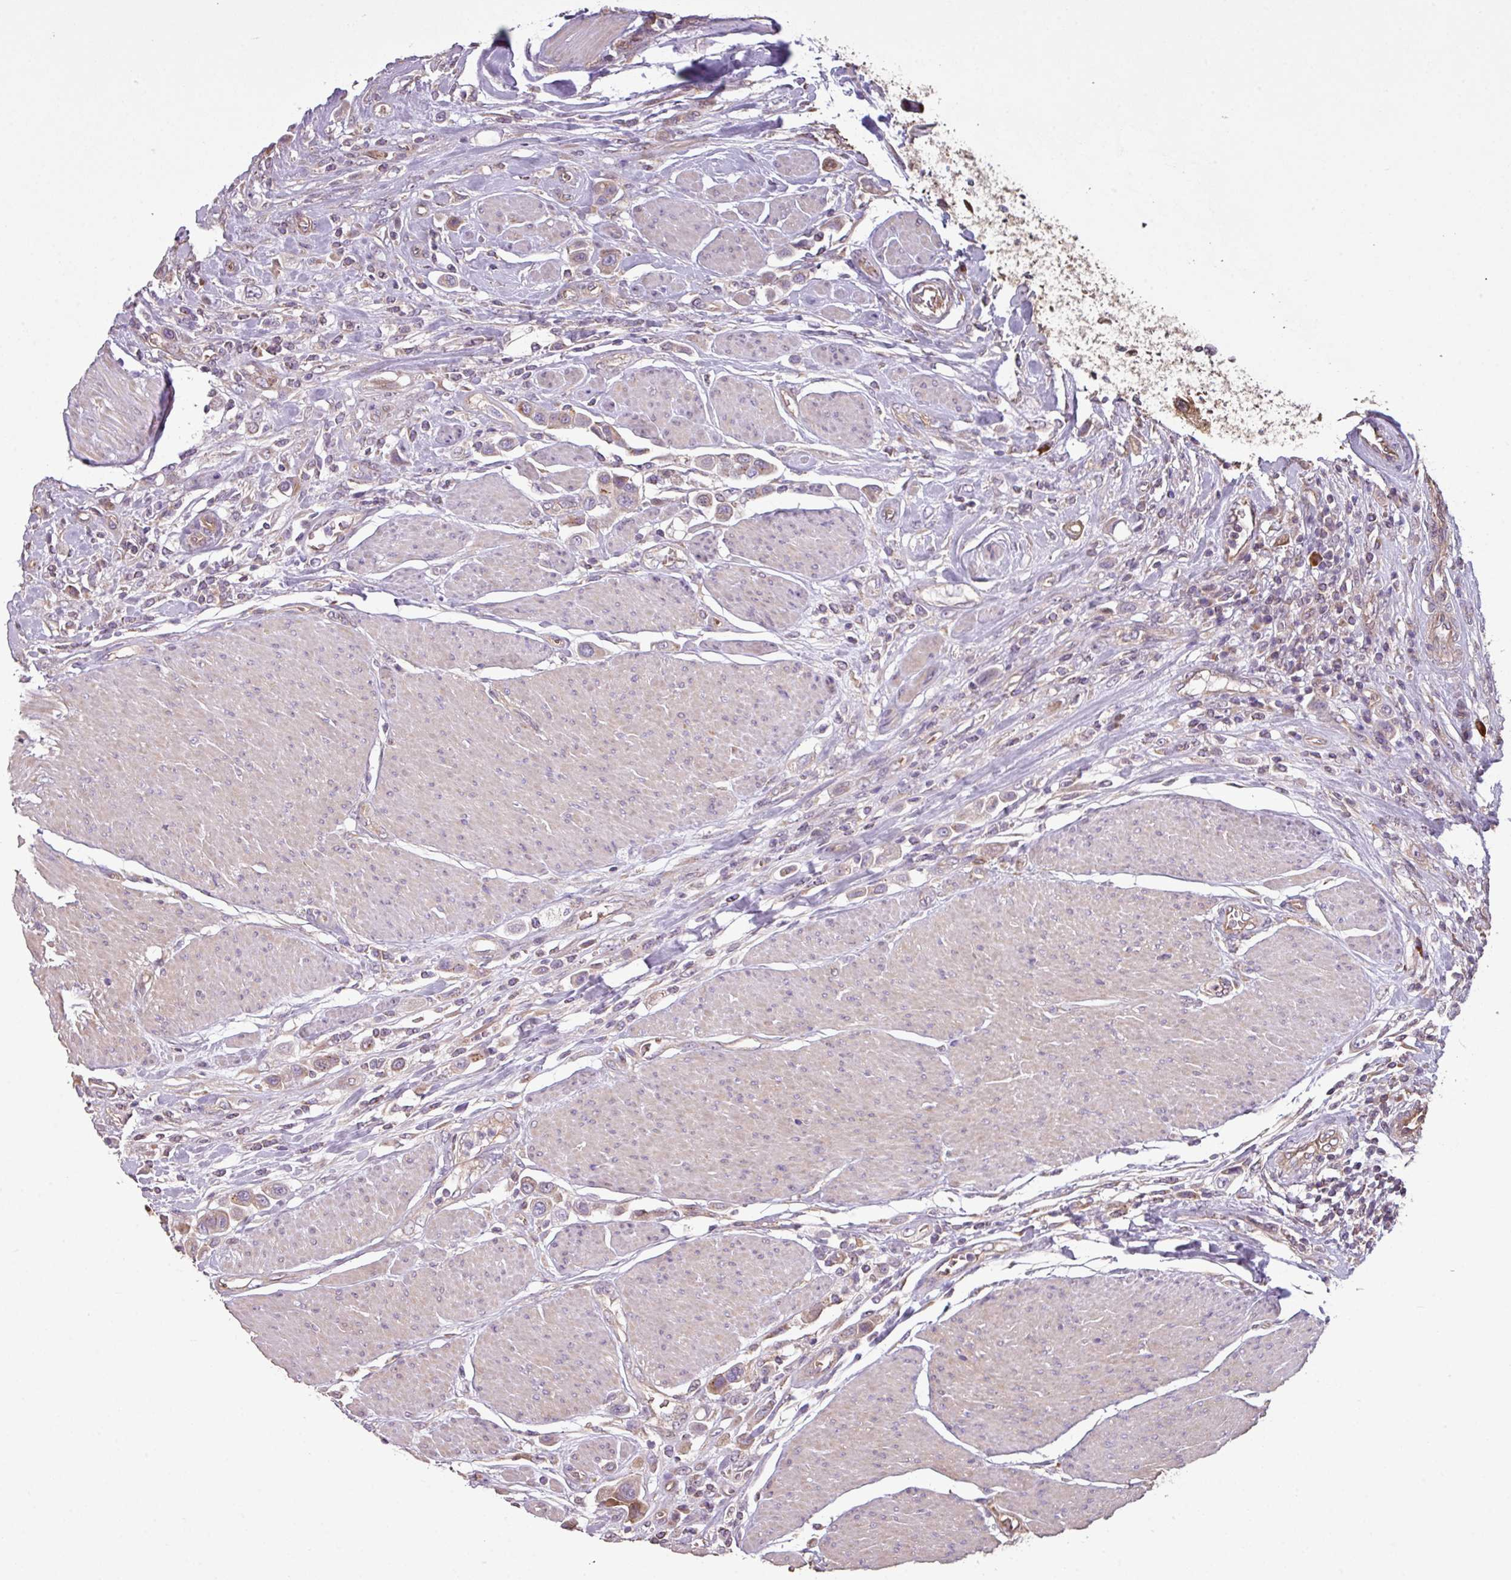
{"staining": {"intensity": "weak", "quantity": ">75%", "location": "cytoplasmic/membranous"}, "tissue": "urothelial cancer", "cell_type": "Tumor cells", "image_type": "cancer", "snomed": [{"axis": "morphology", "description": "Urothelial carcinoma, High grade"}, {"axis": "topography", "description": "Urinary bladder"}], "caption": "Immunohistochemical staining of high-grade urothelial carcinoma reveals low levels of weak cytoplasmic/membranous positivity in about >75% of tumor cells. (DAB (3,3'-diaminobenzidine) IHC with brightfield microscopy, high magnification).", "gene": "NHSL2", "patient": {"sex": "male", "age": 50}}